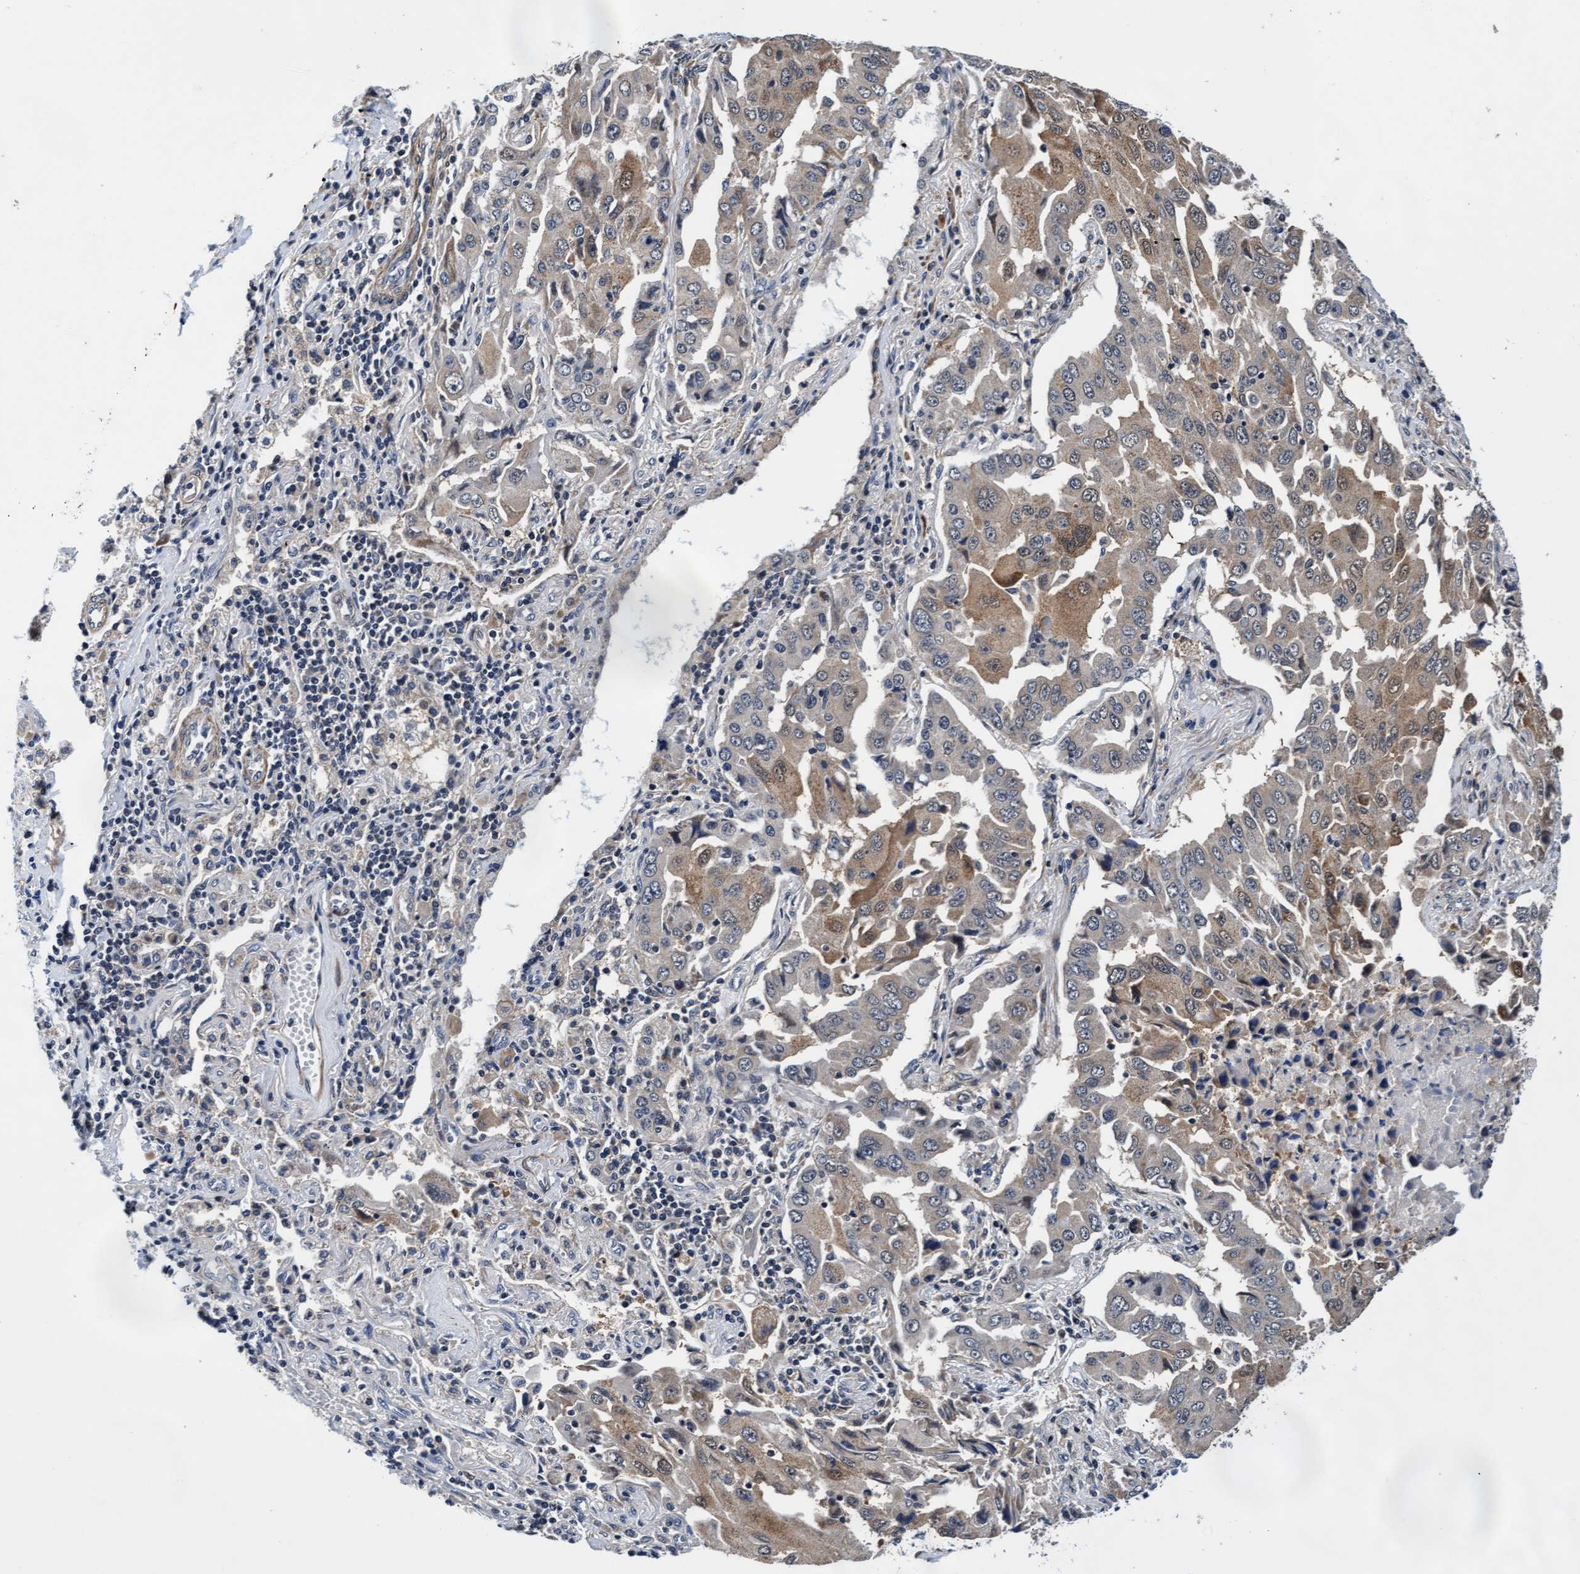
{"staining": {"intensity": "moderate", "quantity": "25%-75%", "location": "cytoplasmic/membranous"}, "tissue": "lung cancer", "cell_type": "Tumor cells", "image_type": "cancer", "snomed": [{"axis": "morphology", "description": "Adenocarcinoma, NOS"}, {"axis": "topography", "description": "Lung"}], "caption": "Protein staining exhibits moderate cytoplasmic/membranous expression in approximately 25%-75% of tumor cells in adenocarcinoma (lung).", "gene": "EFCAB13", "patient": {"sex": "female", "age": 65}}